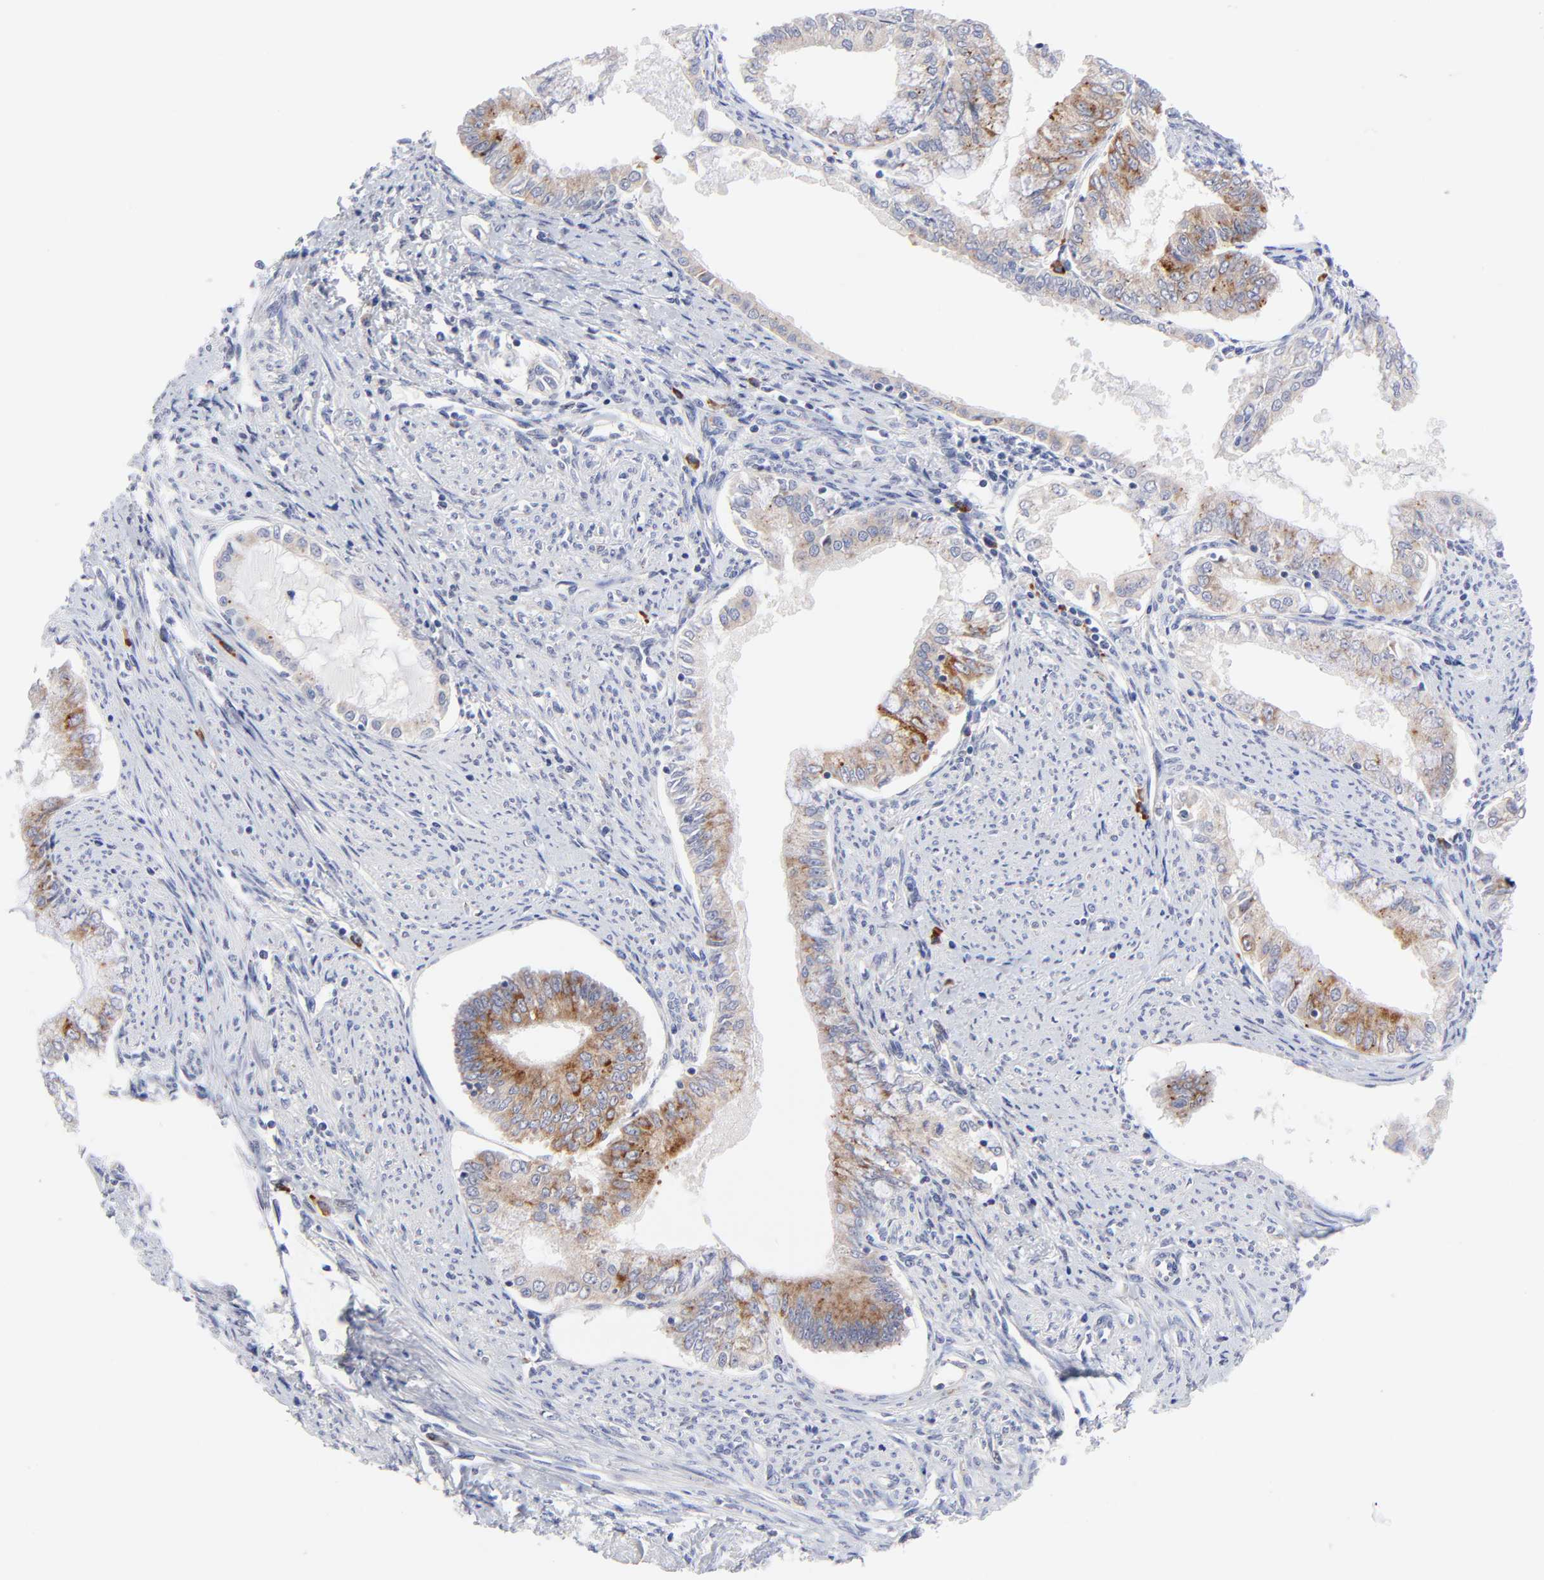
{"staining": {"intensity": "moderate", "quantity": "25%-75%", "location": "cytoplasmic/membranous"}, "tissue": "endometrial cancer", "cell_type": "Tumor cells", "image_type": "cancer", "snomed": [{"axis": "morphology", "description": "Adenocarcinoma, NOS"}, {"axis": "topography", "description": "Endometrium"}], "caption": "An image showing moderate cytoplasmic/membranous staining in approximately 25%-75% of tumor cells in endometrial cancer (adenocarcinoma), as visualized by brown immunohistochemical staining.", "gene": "AFF2", "patient": {"sex": "female", "age": 76}}